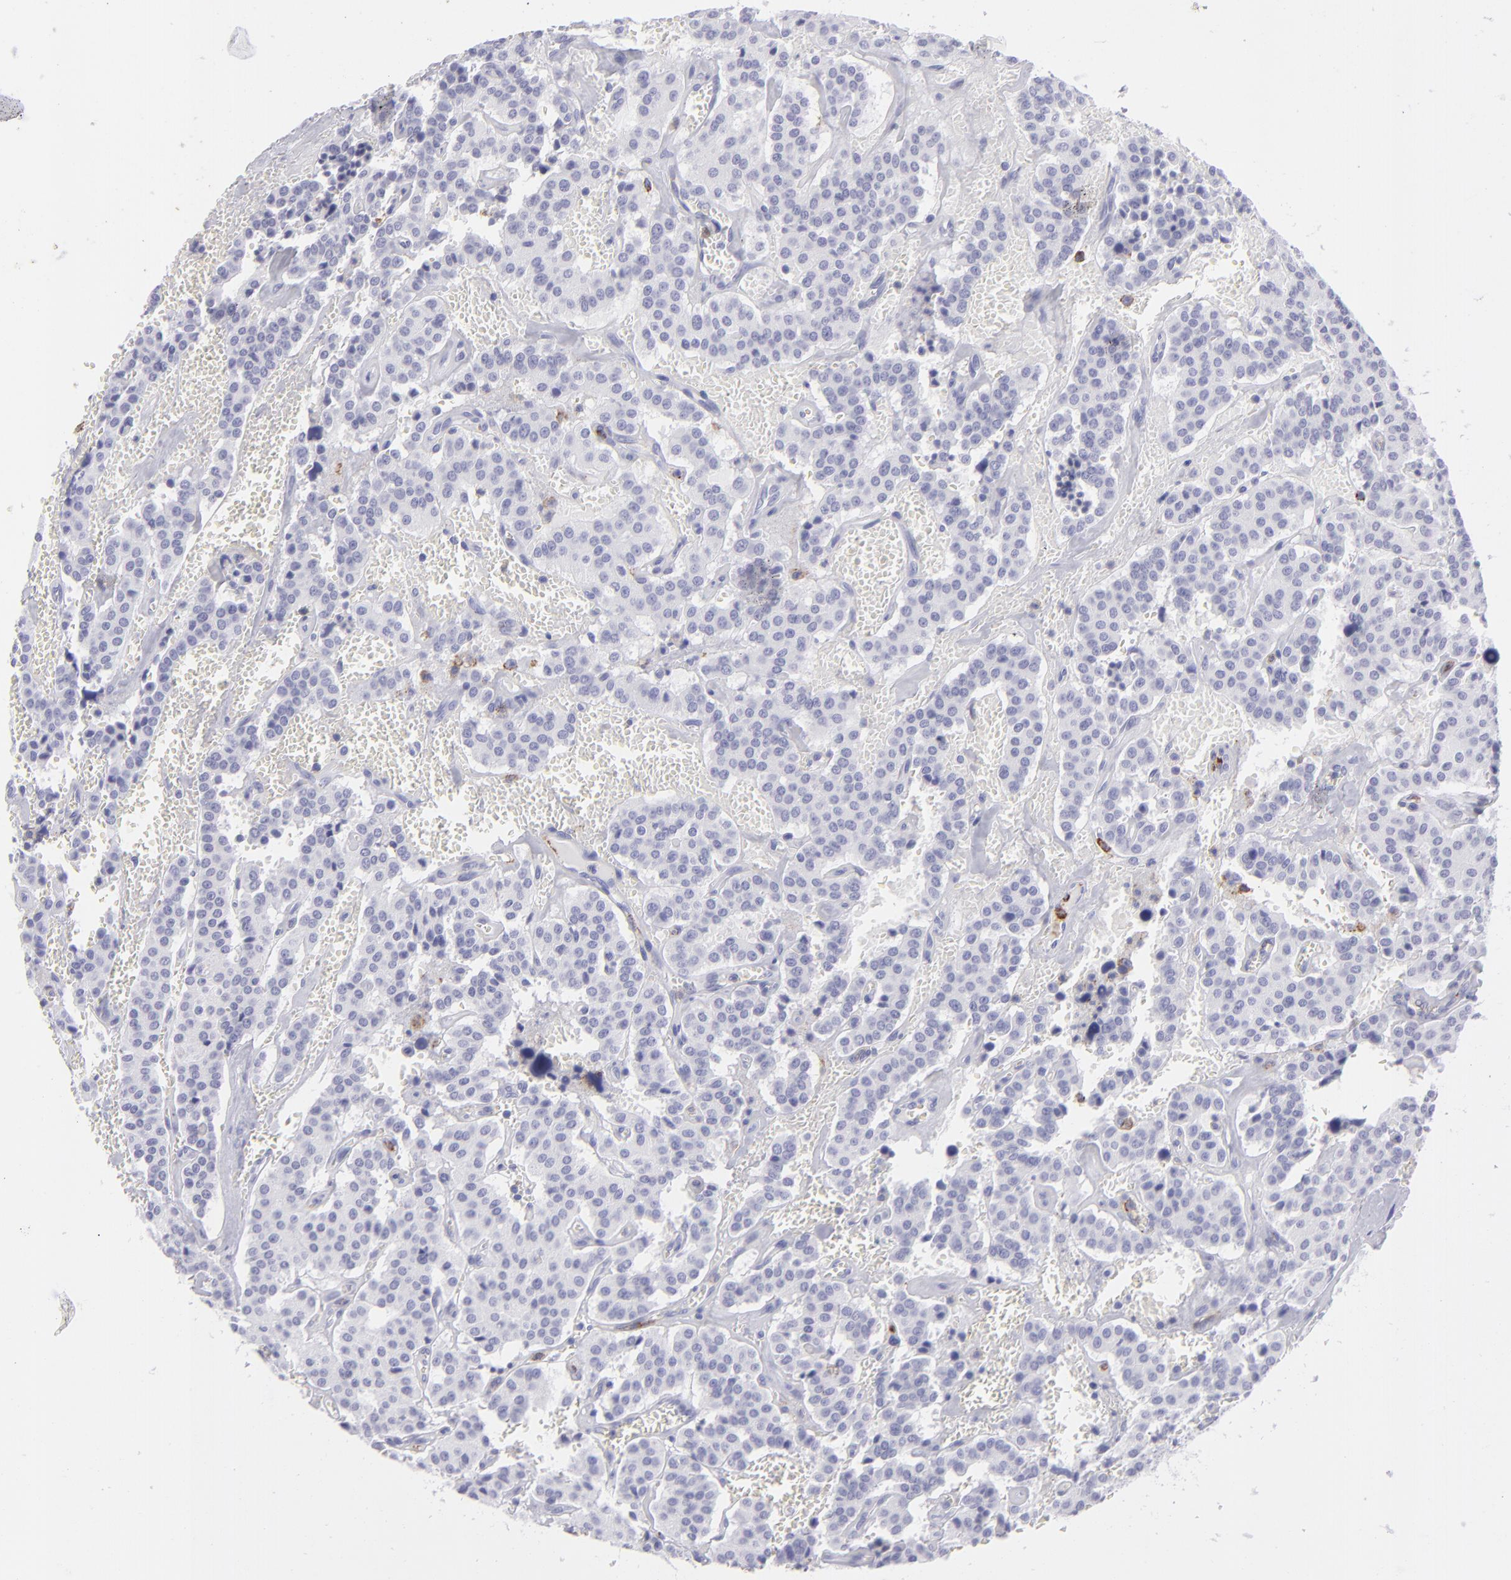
{"staining": {"intensity": "negative", "quantity": "none", "location": "none"}, "tissue": "carcinoid", "cell_type": "Tumor cells", "image_type": "cancer", "snomed": [{"axis": "morphology", "description": "Carcinoid, malignant, NOS"}, {"axis": "topography", "description": "Bronchus"}], "caption": "This is an immunohistochemistry (IHC) micrograph of human carcinoid. There is no expression in tumor cells.", "gene": "SELPLG", "patient": {"sex": "male", "age": 55}}